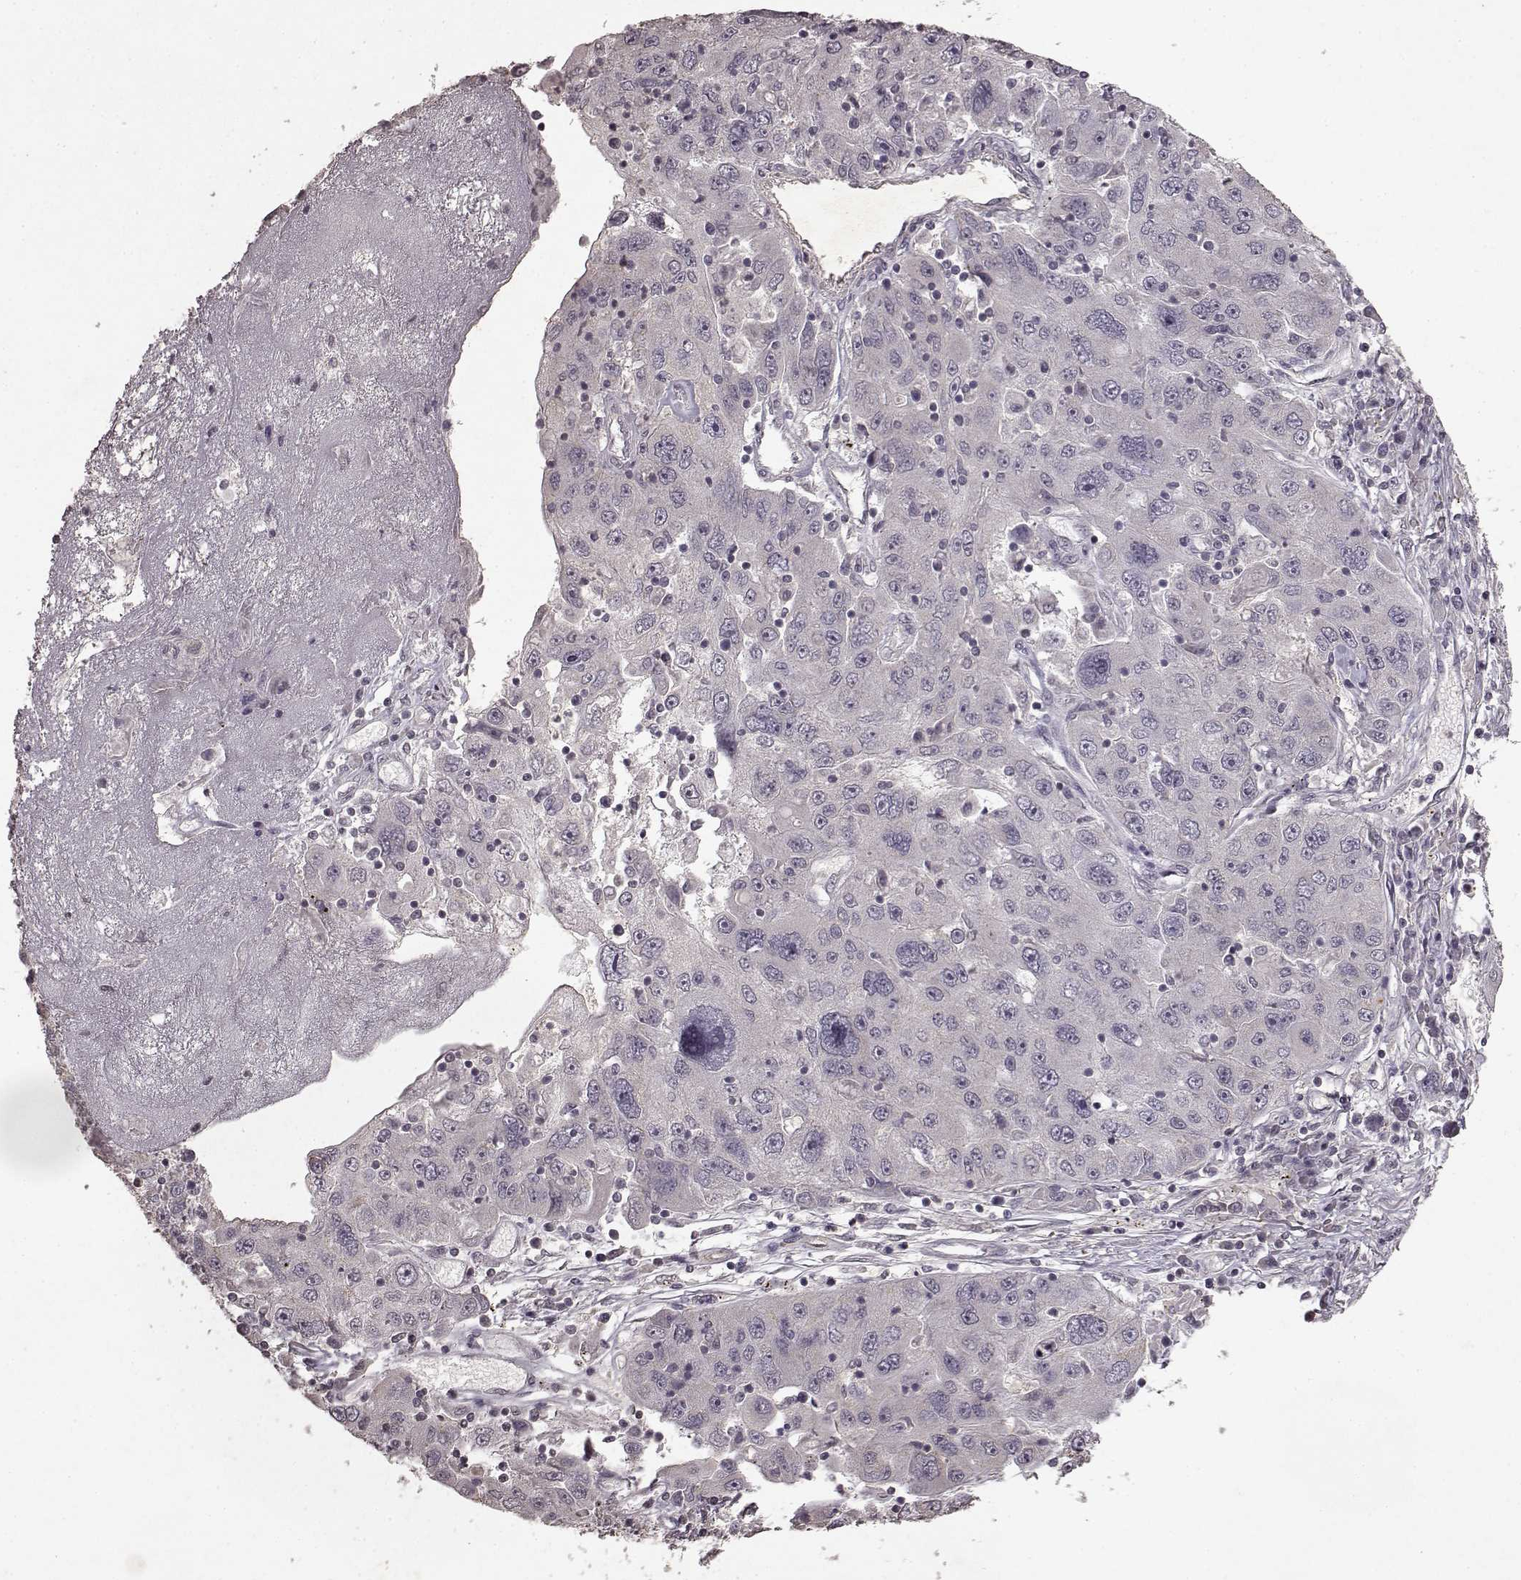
{"staining": {"intensity": "negative", "quantity": "none", "location": "none"}, "tissue": "stomach cancer", "cell_type": "Tumor cells", "image_type": "cancer", "snomed": [{"axis": "morphology", "description": "Adenocarcinoma, NOS"}, {"axis": "topography", "description": "Stomach"}], "caption": "DAB immunohistochemical staining of human stomach cancer (adenocarcinoma) demonstrates no significant expression in tumor cells.", "gene": "LHB", "patient": {"sex": "male", "age": 56}}